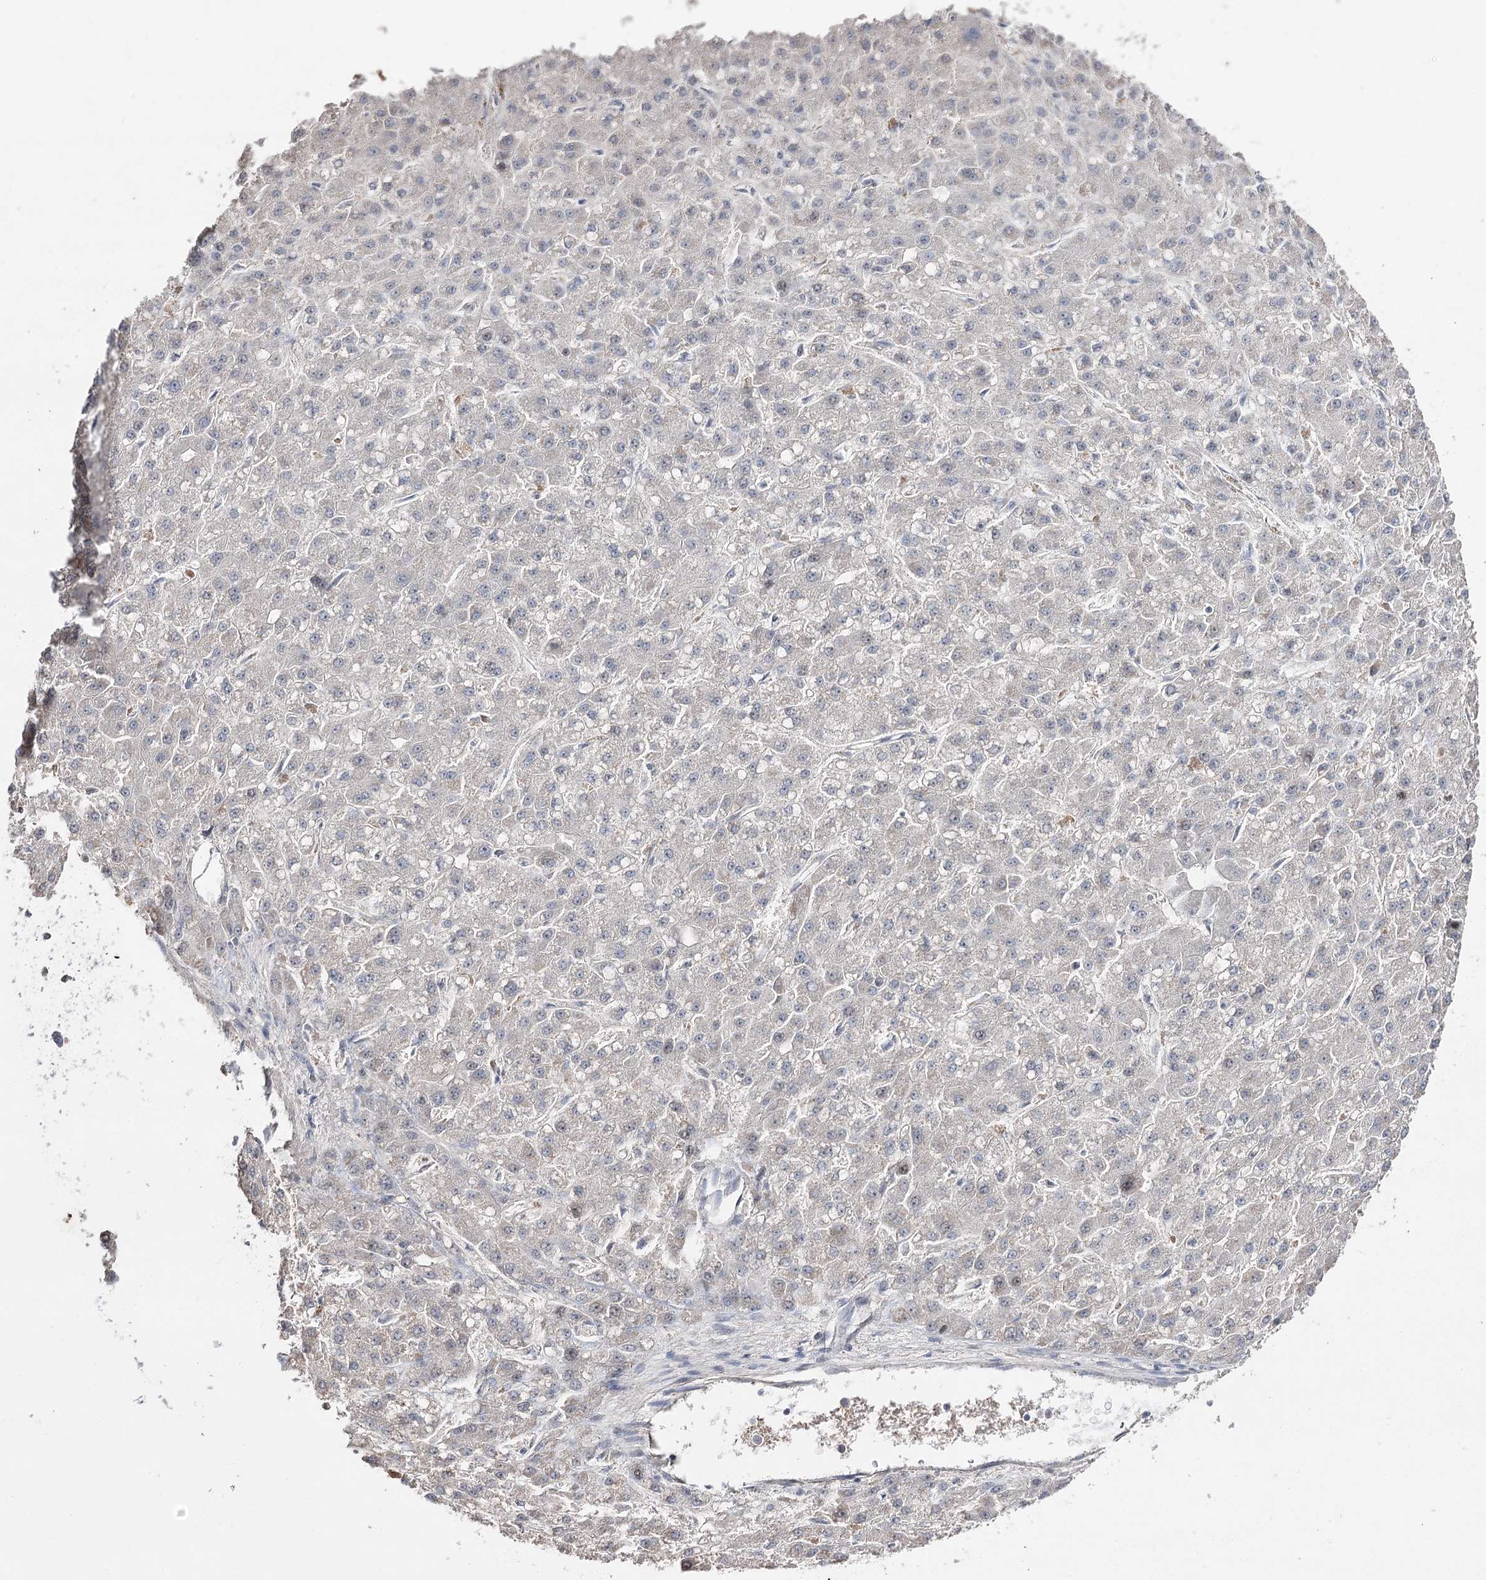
{"staining": {"intensity": "negative", "quantity": "none", "location": "none"}, "tissue": "liver cancer", "cell_type": "Tumor cells", "image_type": "cancer", "snomed": [{"axis": "morphology", "description": "Carcinoma, Hepatocellular, NOS"}, {"axis": "topography", "description": "Liver"}], "caption": "Tumor cells are negative for protein expression in human hepatocellular carcinoma (liver). Nuclei are stained in blue.", "gene": "HSD11B2", "patient": {"sex": "male", "age": 67}}